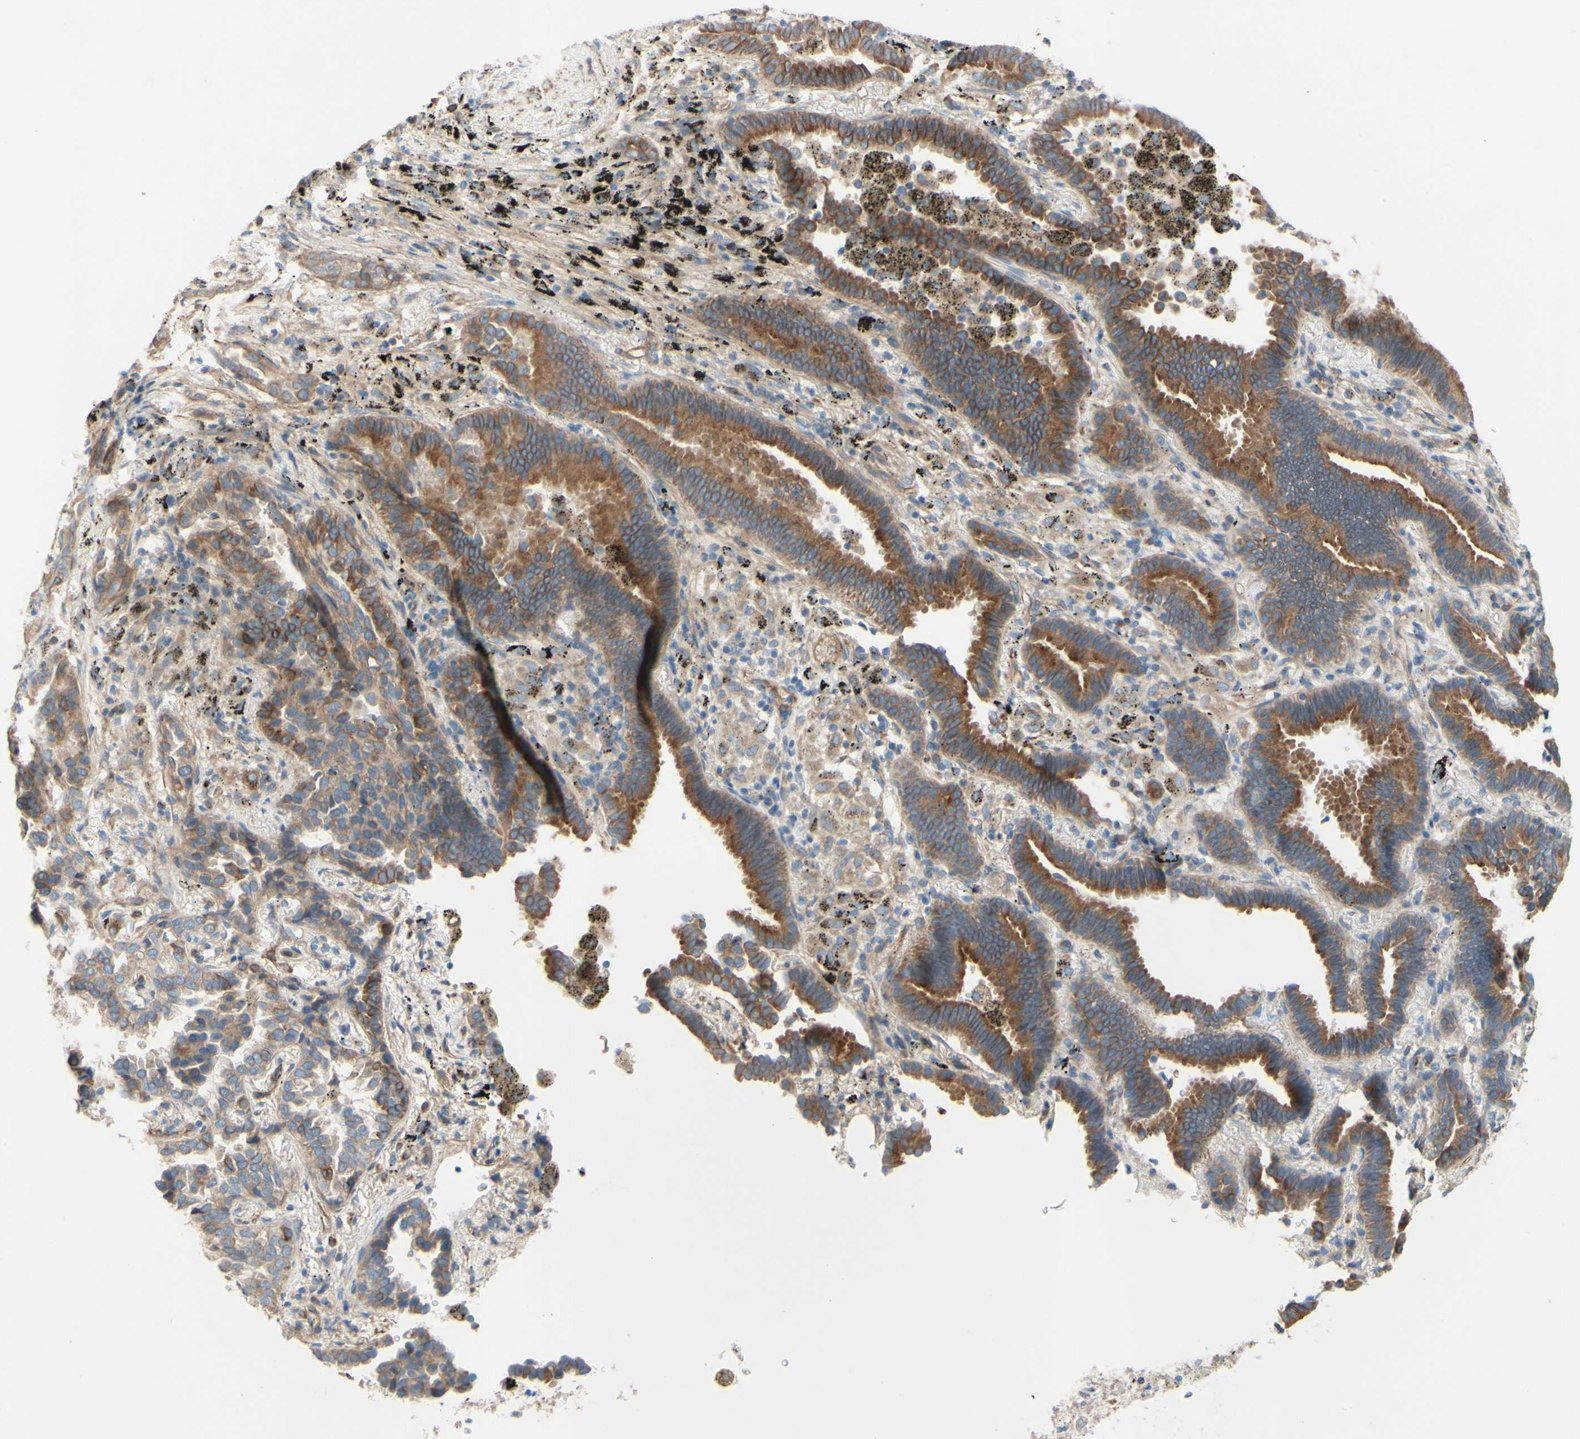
{"staining": {"intensity": "moderate", "quantity": ">75%", "location": "cytoplasmic/membranous"}, "tissue": "lung cancer", "cell_type": "Tumor cells", "image_type": "cancer", "snomed": [{"axis": "morphology", "description": "Normal tissue, NOS"}, {"axis": "morphology", "description": "Adenocarcinoma, NOS"}, {"axis": "topography", "description": "Lung"}], "caption": "The image shows immunohistochemical staining of adenocarcinoma (lung). There is moderate cytoplasmic/membranous expression is identified in about >75% of tumor cells.", "gene": "ENDOD1", "patient": {"sex": "male", "age": 59}}